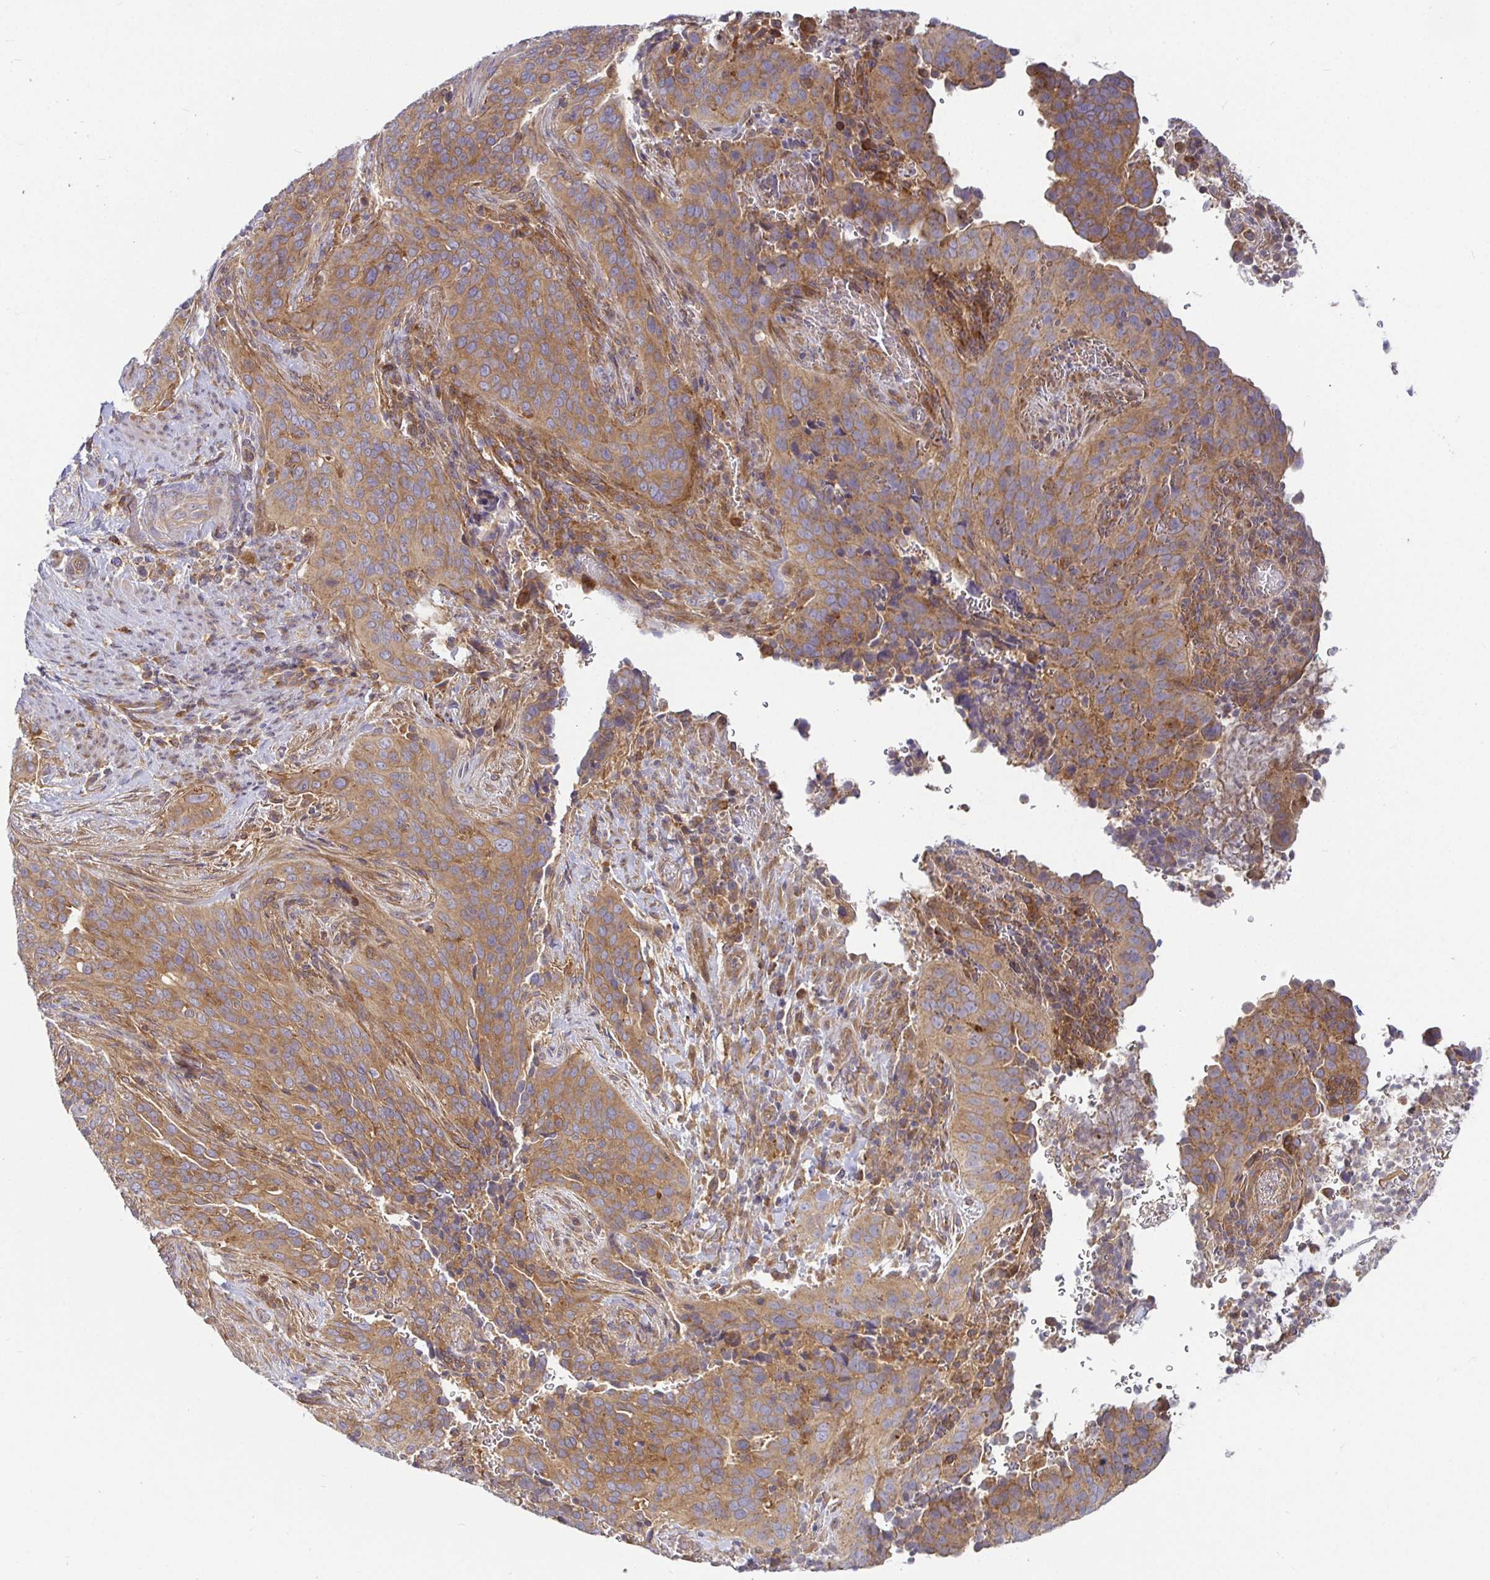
{"staining": {"intensity": "moderate", "quantity": ">75%", "location": "cytoplasmic/membranous"}, "tissue": "cervical cancer", "cell_type": "Tumor cells", "image_type": "cancer", "snomed": [{"axis": "morphology", "description": "Squamous cell carcinoma, NOS"}, {"axis": "topography", "description": "Cervix"}], "caption": "Cervical cancer stained with immunohistochemistry exhibits moderate cytoplasmic/membranous expression in about >75% of tumor cells.", "gene": "SNX8", "patient": {"sex": "female", "age": 38}}